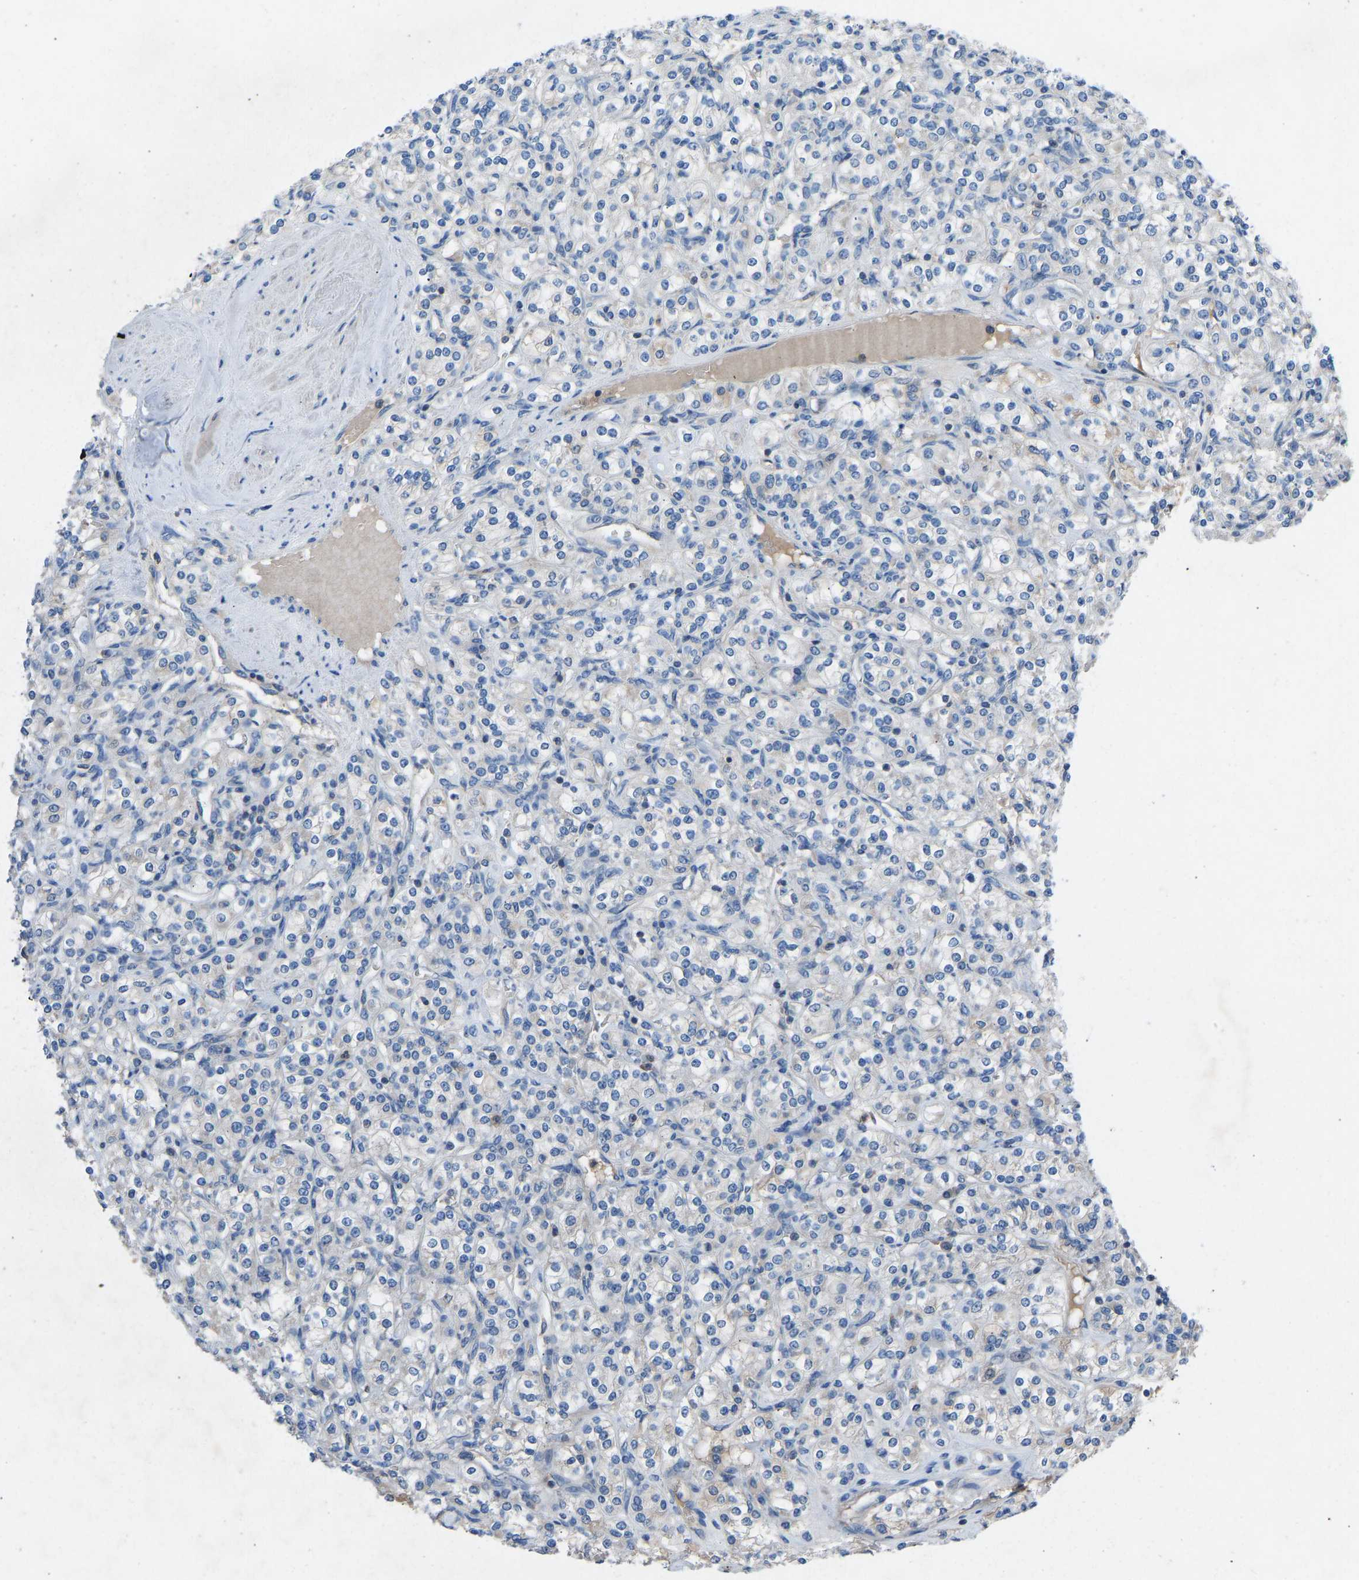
{"staining": {"intensity": "negative", "quantity": "none", "location": "none"}, "tissue": "renal cancer", "cell_type": "Tumor cells", "image_type": "cancer", "snomed": [{"axis": "morphology", "description": "Adenocarcinoma, NOS"}, {"axis": "topography", "description": "Kidney"}], "caption": "Renal adenocarcinoma was stained to show a protein in brown. There is no significant staining in tumor cells.", "gene": "GRK6", "patient": {"sex": "male", "age": 77}}